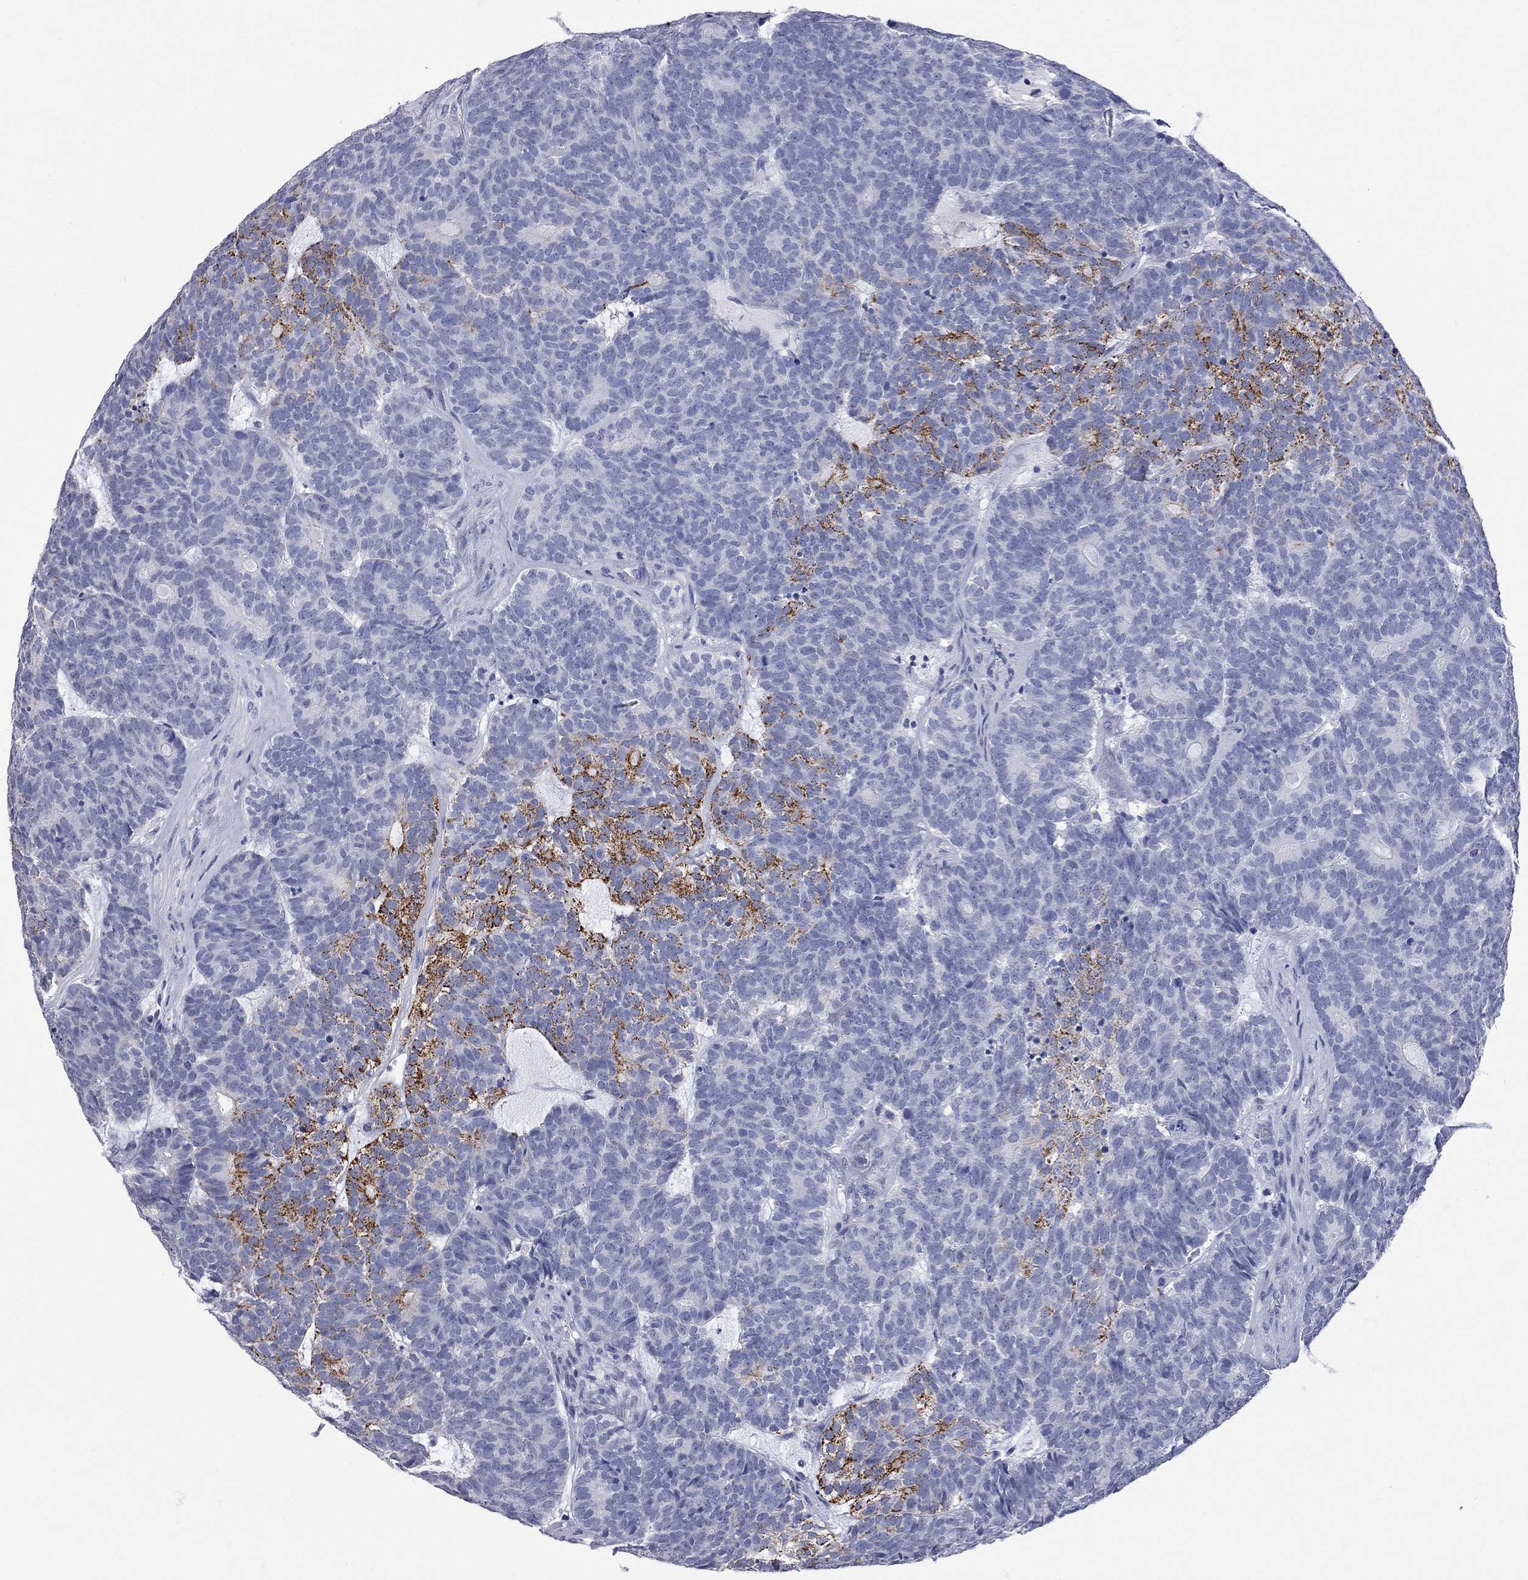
{"staining": {"intensity": "negative", "quantity": "none", "location": "none"}, "tissue": "head and neck cancer", "cell_type": "Tumor cells", "image_type": "cancer", "snomed": [{"axis": "morphology", "description": "Adenocarcinoma, NOS"}, {"axis": "topography", "description": "Head-Neck"}], "caption": "High magnification brightfield microscopy of head and neck cancer (adenocarcinoma) stained with DAB (3,3'-diaminobenzidine) (brown) and counterstained with hematoxylin (blue): tumor cells show no significant expression. (DAB (3,3'-diaminobenzidine) immunohistochemistry (IHC), high magnification).", "gene": "FAM221B", "patient": {"sex": "female", "age": 81}}